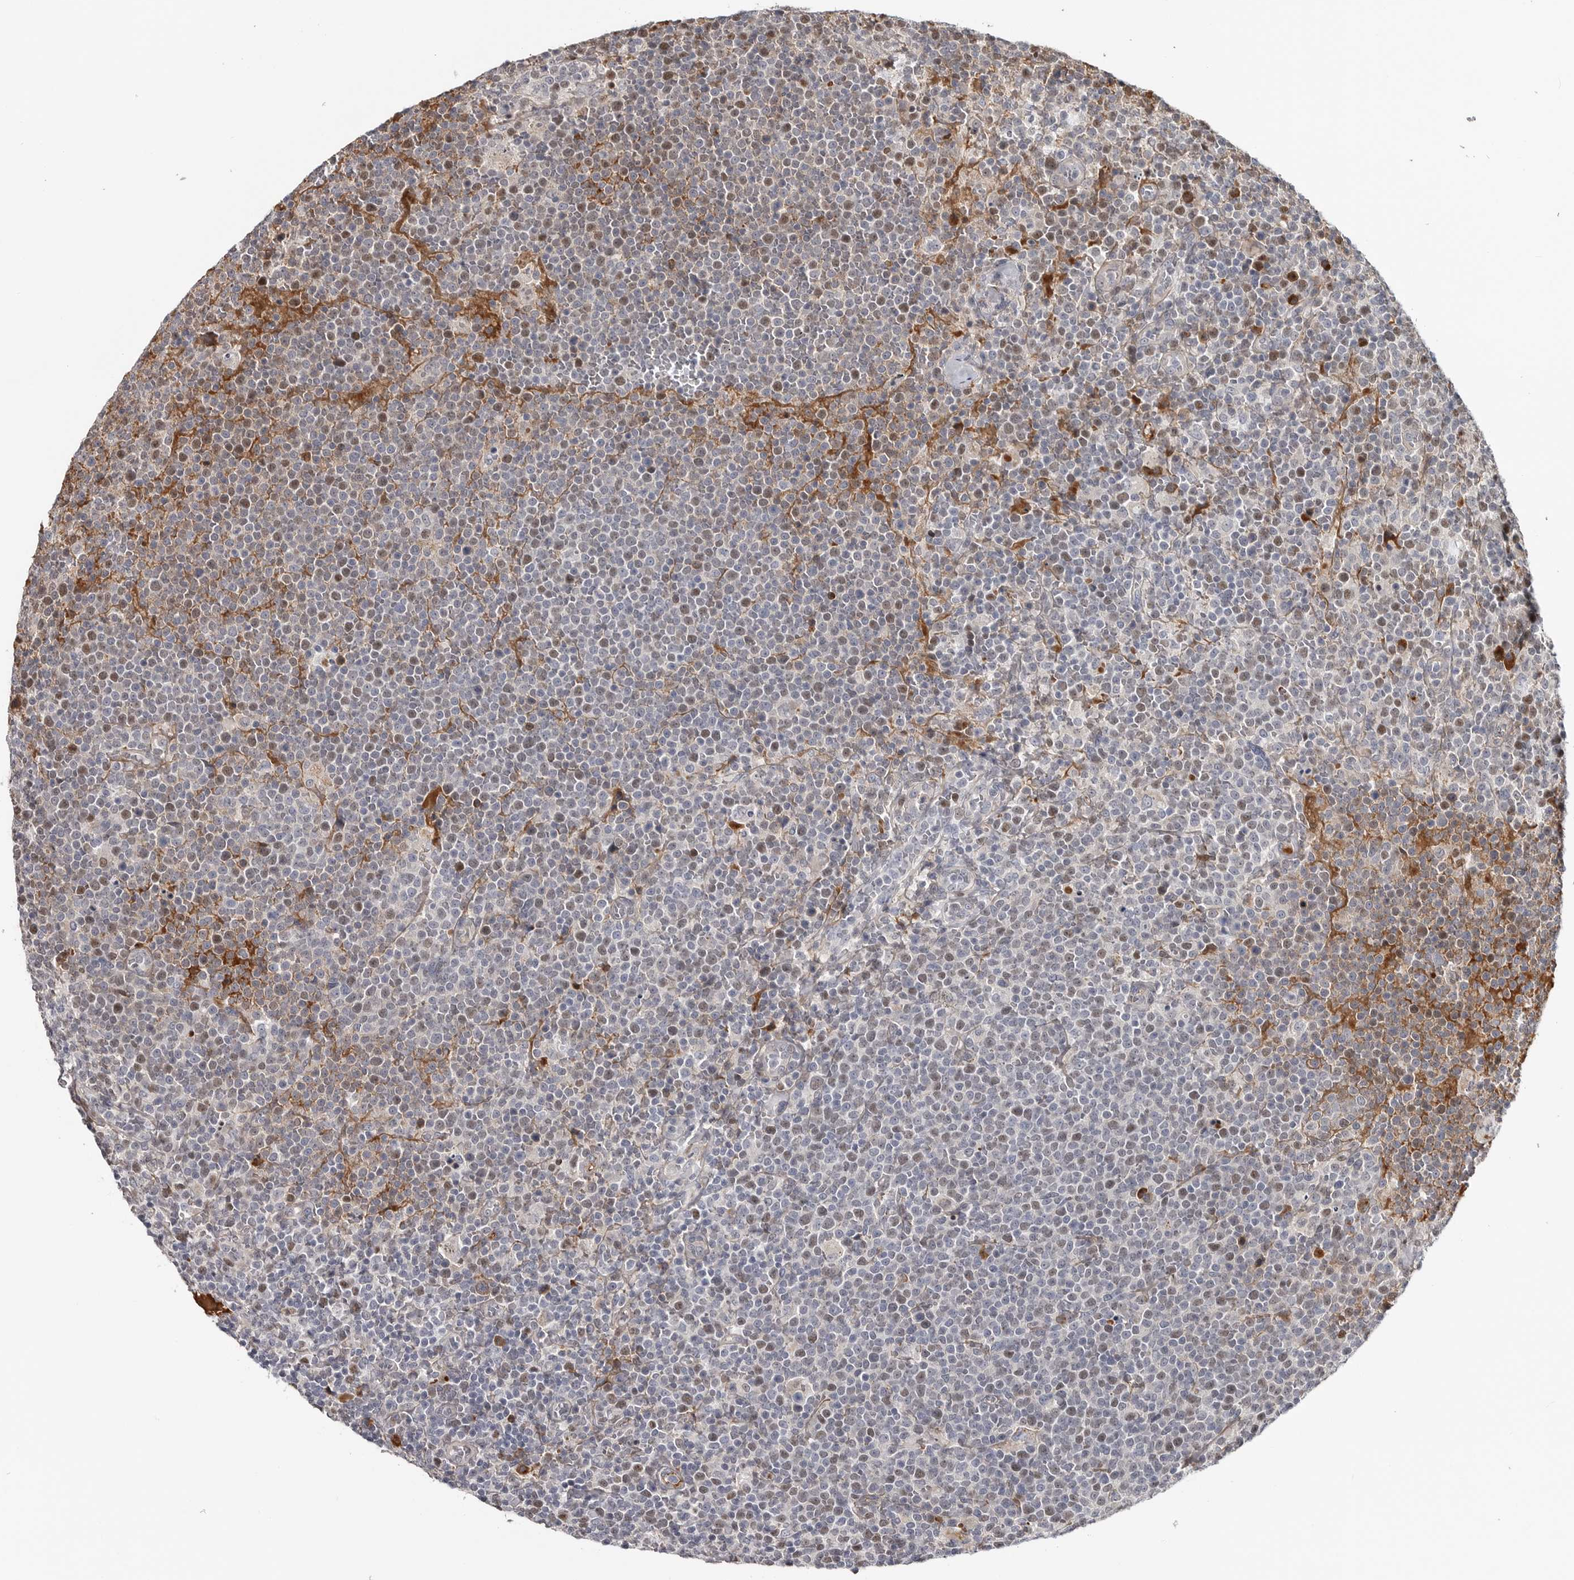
{"staining": {"intensity": "weak", "quantity": "25%-75%", "location": "nuclear"}, "tissue": "lymphoma", "cell_type": "Tumor cells", "image_type": "cancer", "snomed": [{"axis": "morphology", "description": "Malignant lymphoma, non-Hodgkin's type, High grade"}, {"axis": "topography", "description": "Lymph node"}], "caption": "This histopathology image reveals immunohistochemistry staining of lymphoma, with low weak nuclear staining in approximately 25%-75% of tumor cells.", "gene": "ZNF277", "patient": {"sex": "male", "age": 61}}